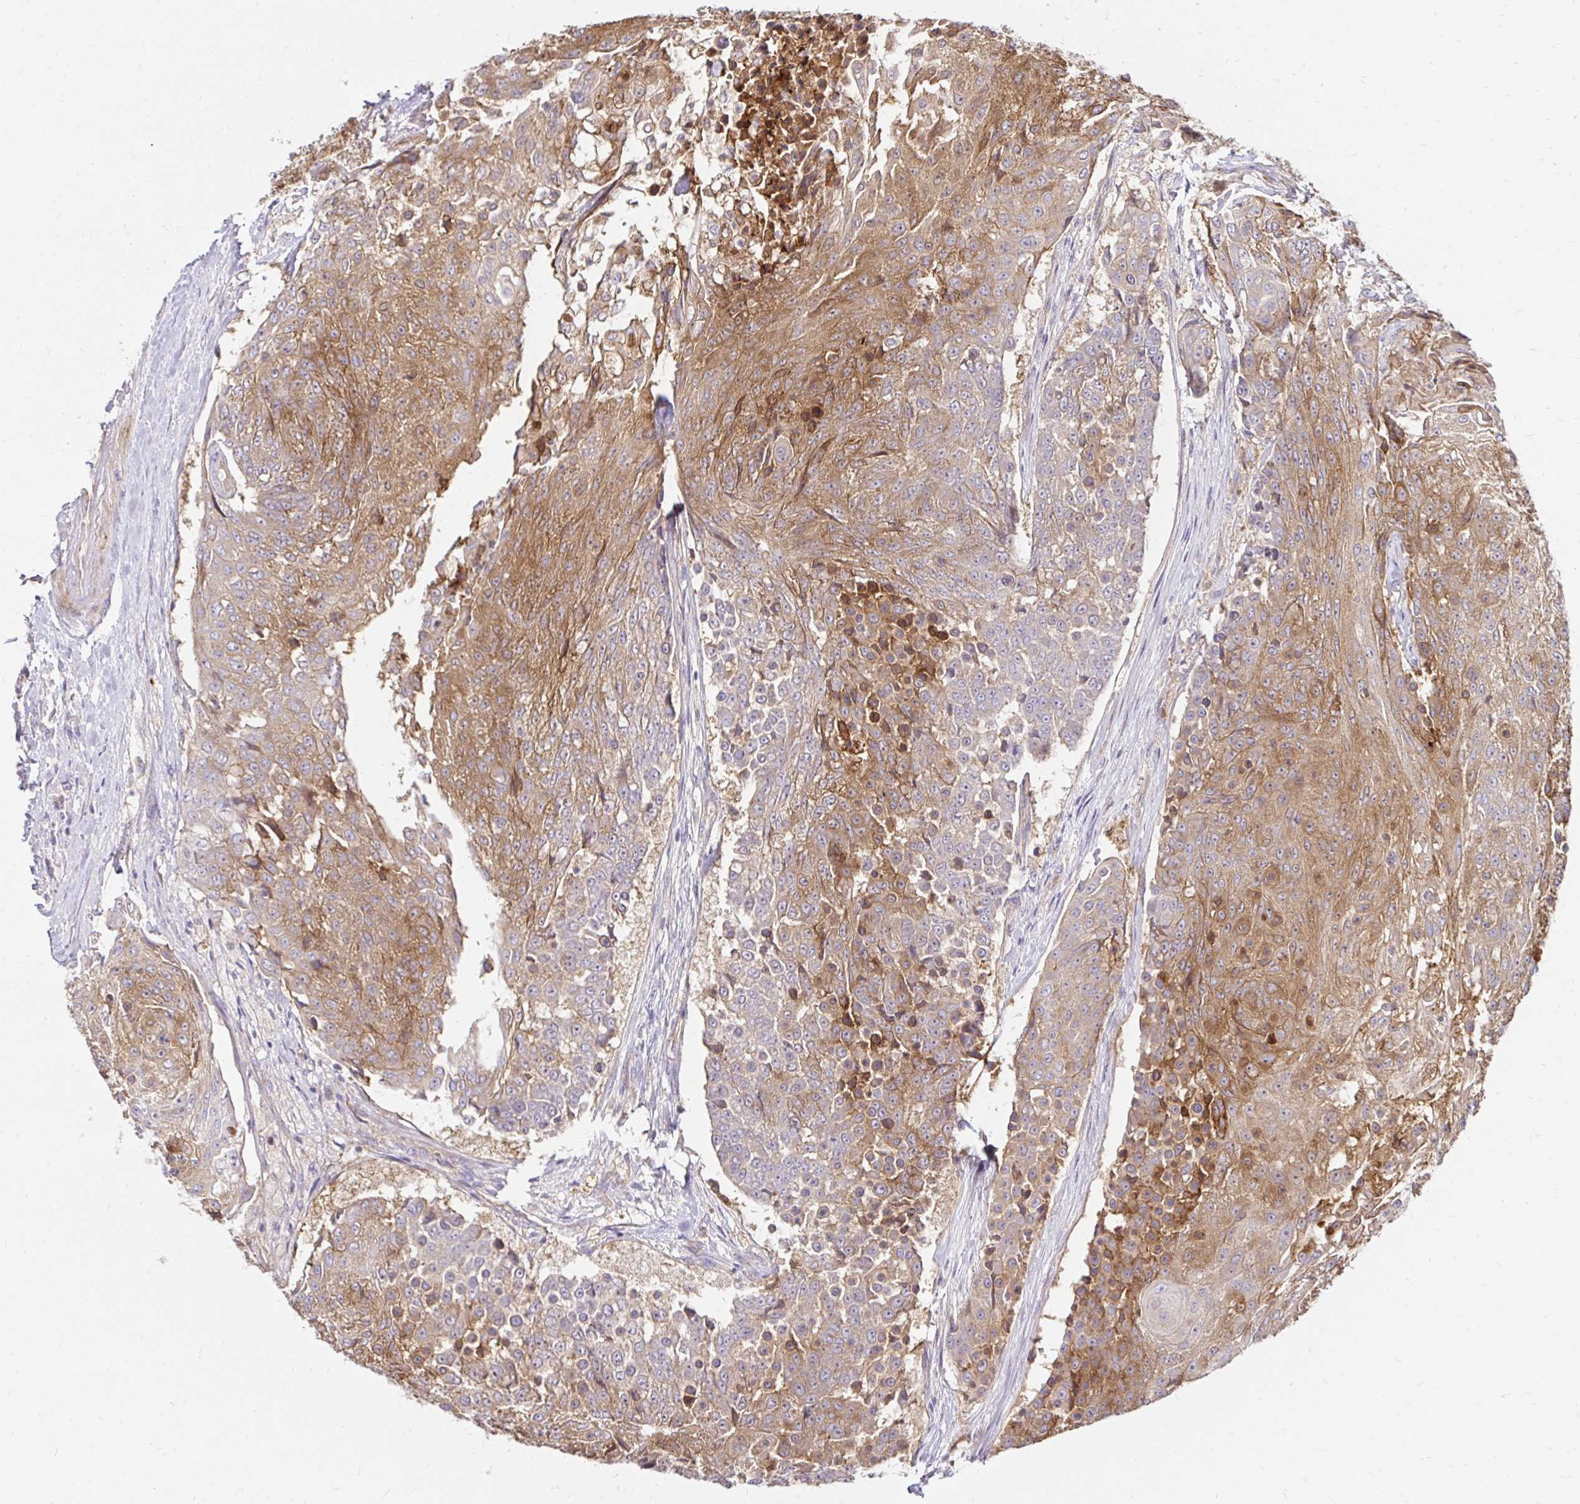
{"staining": {"intensity": "moderate", "quantity": "25%-75%", "location": "cytoplasmic/membranous"}, "tissue": "urothelial cancer", "cell_type": "Tumor cells", "image_type": "cancer", "snomed": [{"axis": "morphology", "description": "Urothelial carcinoma, High grade"}, {"axis": "topography", "description": "Urinary bladder"}], "caption": "Protein staining reveals moderate cytoplasmic/membranous staining in about 25%-75% of tumor cells in high-grade urothelial carcinoma. (brown staining indicates protein expression, while blue staining denotes nuclei).", "gene": "ITGA2", "patient": {"sex": "female", "age": 63}}